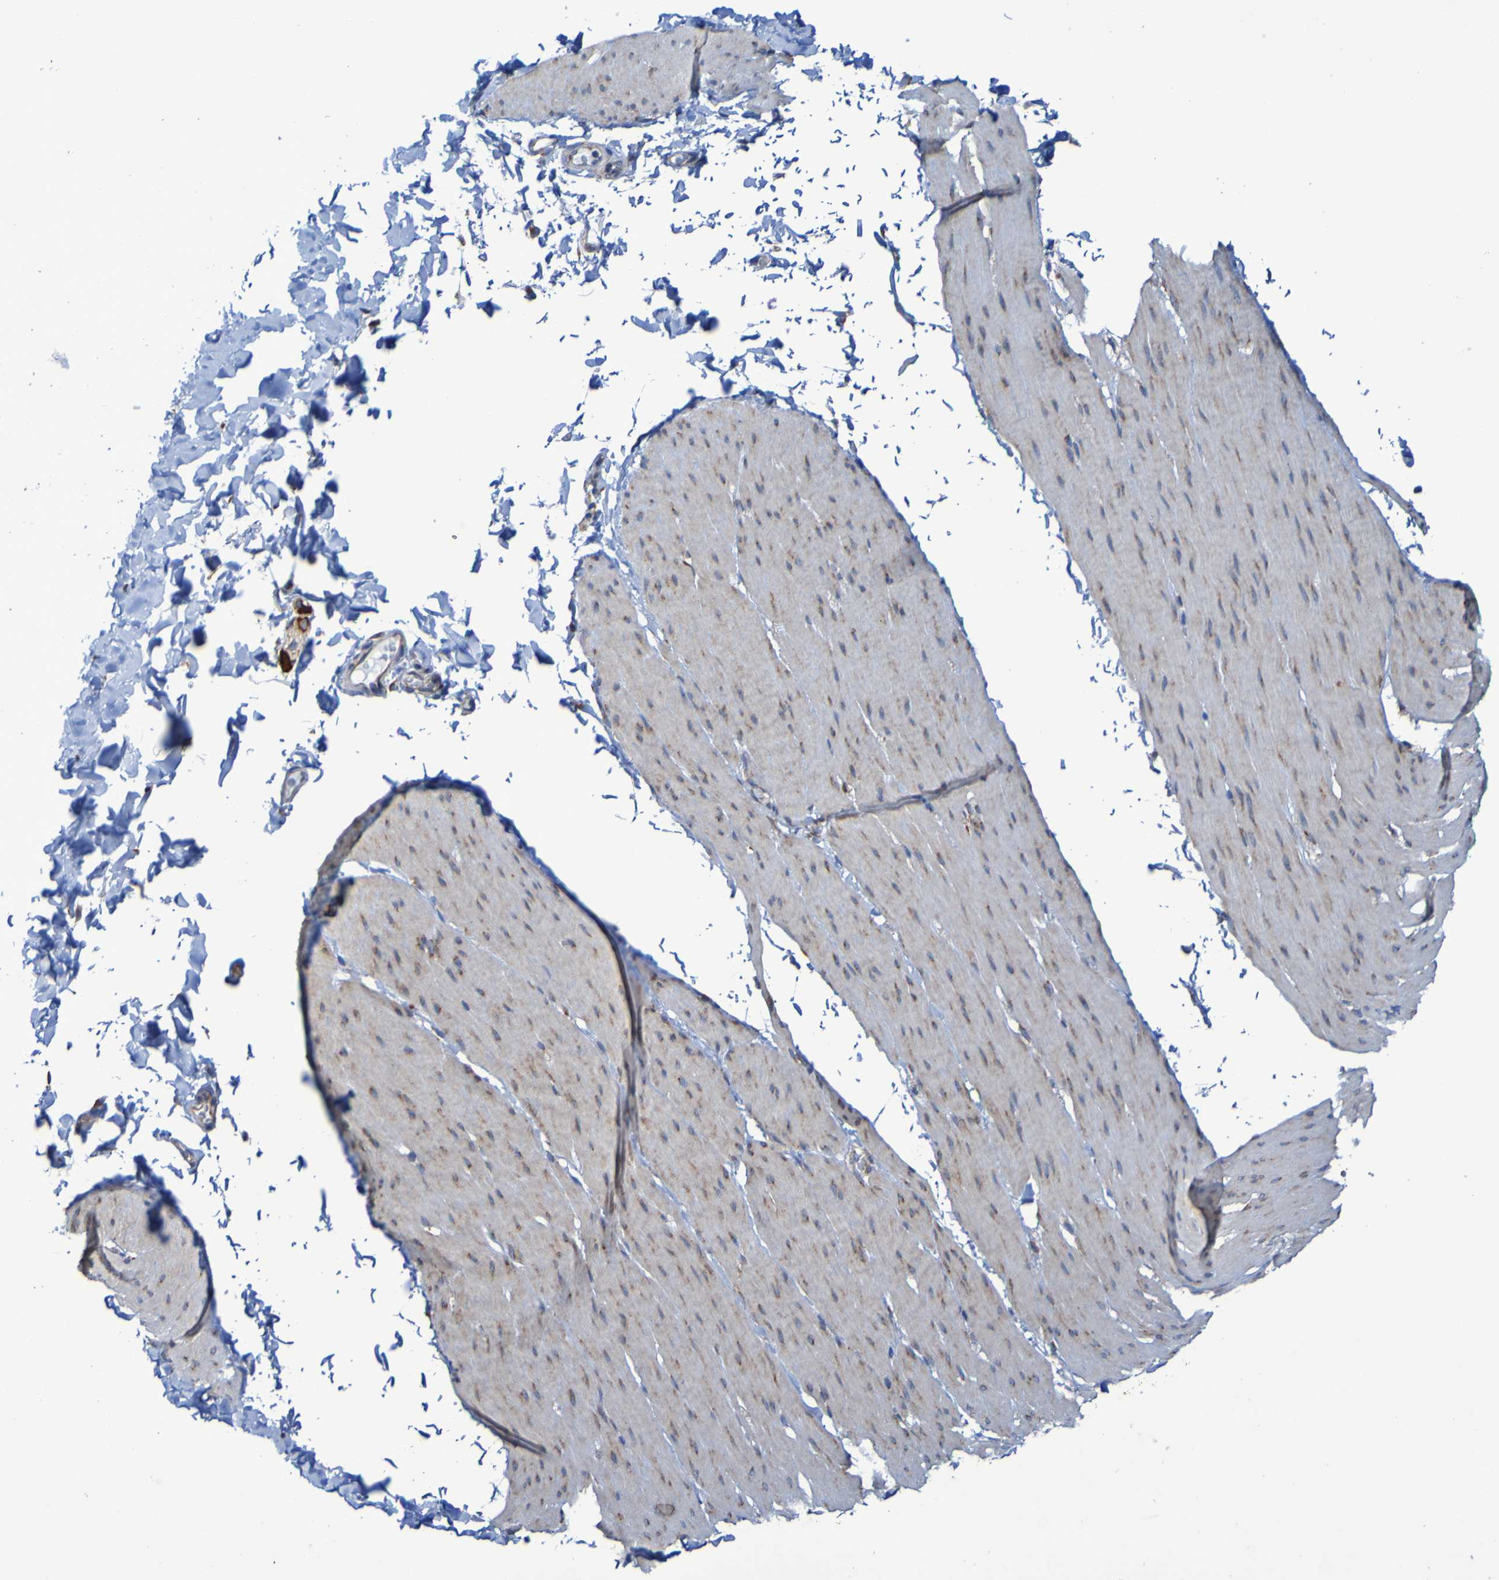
{"staining": {"intensity": "negative", "quantity": "none", "location": "none"}, "tissue": "smooth muscle", "cell_type": "Smooth muscle cells", "image_type": "normal", "snomed": [{"axis": "morphology", "description": "Normal tissue, NOS"}, {"axis": "topography", "description": "Smooth muscle"}, {"axis": "topography", "description": "Colon"}], "caption": "Immunohistochemistry of unremarkable smooth muscle shows no positivity in smooth muscle cells. The staining is performed using DAB brown chromogen with nuclei counter-stained in using hematoxylin.", "gene": "FKBP3", "patient": {"sex": "male", "age": 67}}